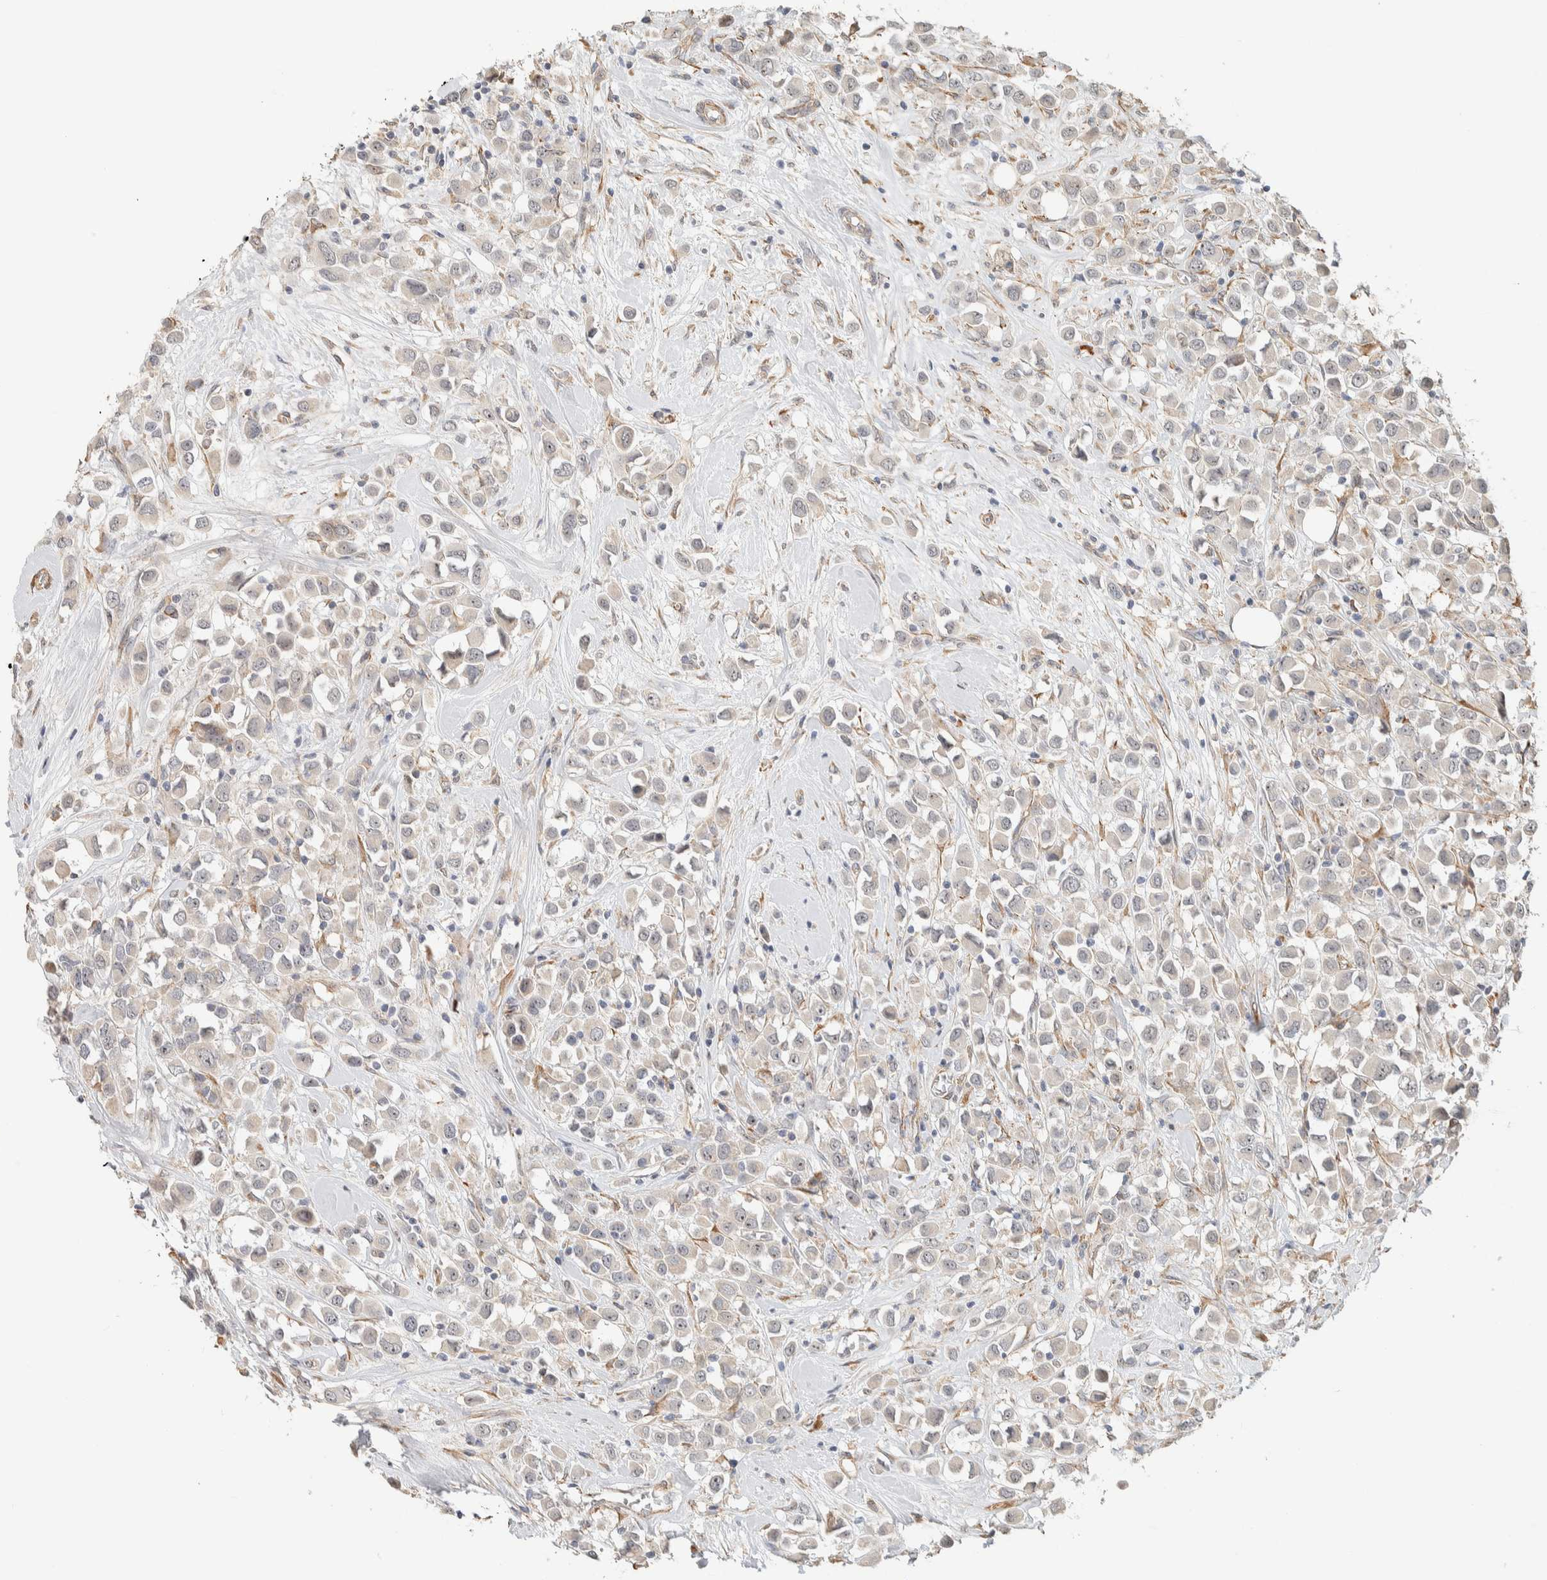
{"staining": {"intensity": "negative", "quantity": "none", "location": "none"}, "tissue": "breast cancer", "cell_type": "Tumor cells", "image_type": "cancer", "snomed": [{"axis": "morphology", "description": "Duct carcinoma"}, {"axis": "topography", "description": "Breast"}], "caption": "Immunohistochemistry of breast cancer (intraductal carcinoma) shows no expression in tumor cells. Brightfield microscopy of IHC stained with DAB (brown) and hematoxylin (blue), captured at high magnification.", "gene": "KLHL40", "patient": {"sex": "female", "age": 61}}